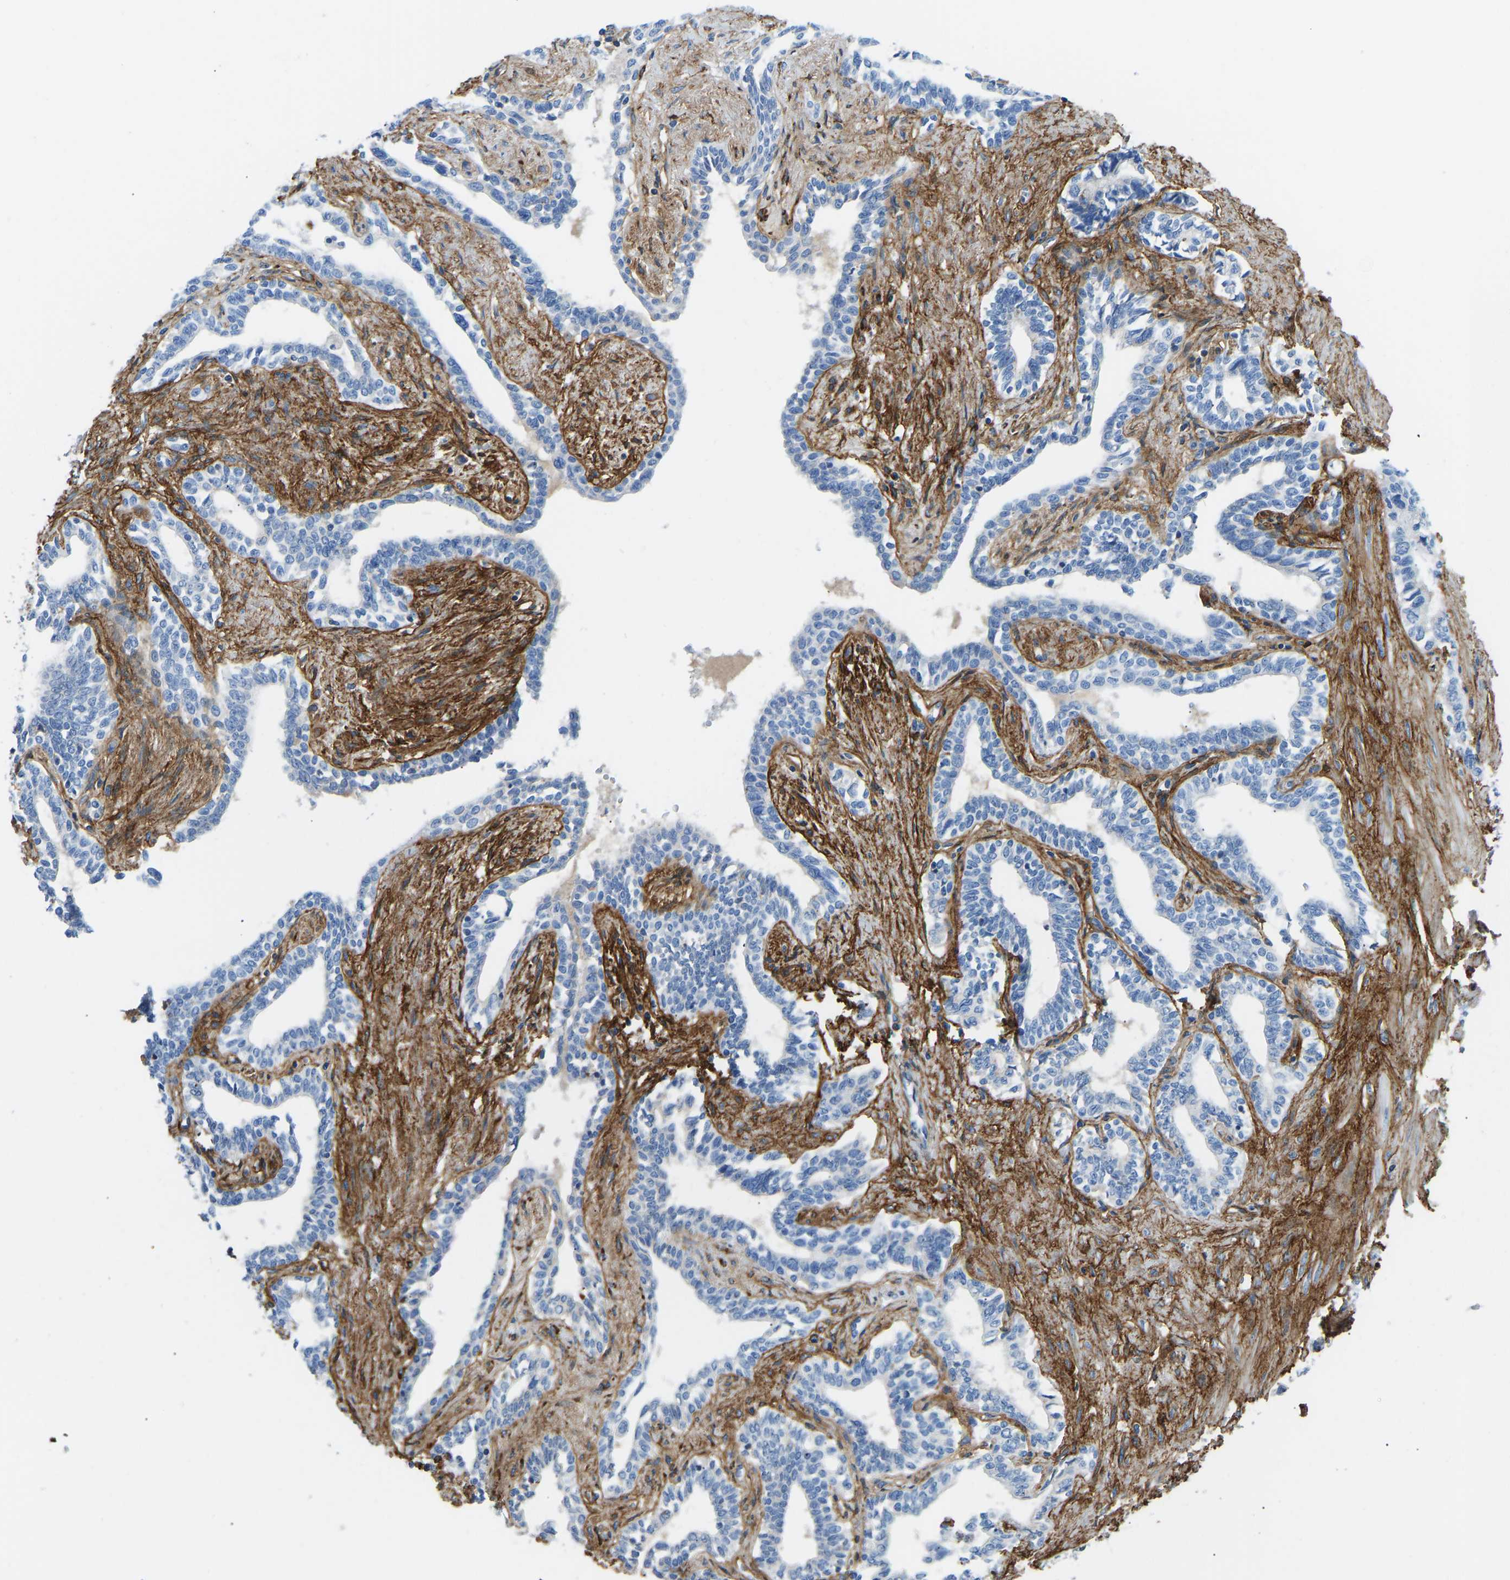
{"staining": {"intensity": "negative", "quantity": "none", "location": "none"}, "tissue": "seminal vesicle", "cell_type": "Glandular cells", "image_type": "normal", "snomed": [{"axis": "morphology", "description": "Normal tissue, NOS"}, {"axis": "topography", "description": "Seminal veicle"}], "caption": "A histopathology image of seminal vesicle stained for a protein reveals no brown staining in glandular cells. (Stains: DAB immunohistochemistry with hematoxylin counter stain, Microscopy: brightfield microscopy at high magnification).", "gene": "COL15A1", "patient": {"sex": "male", "age": 64}}